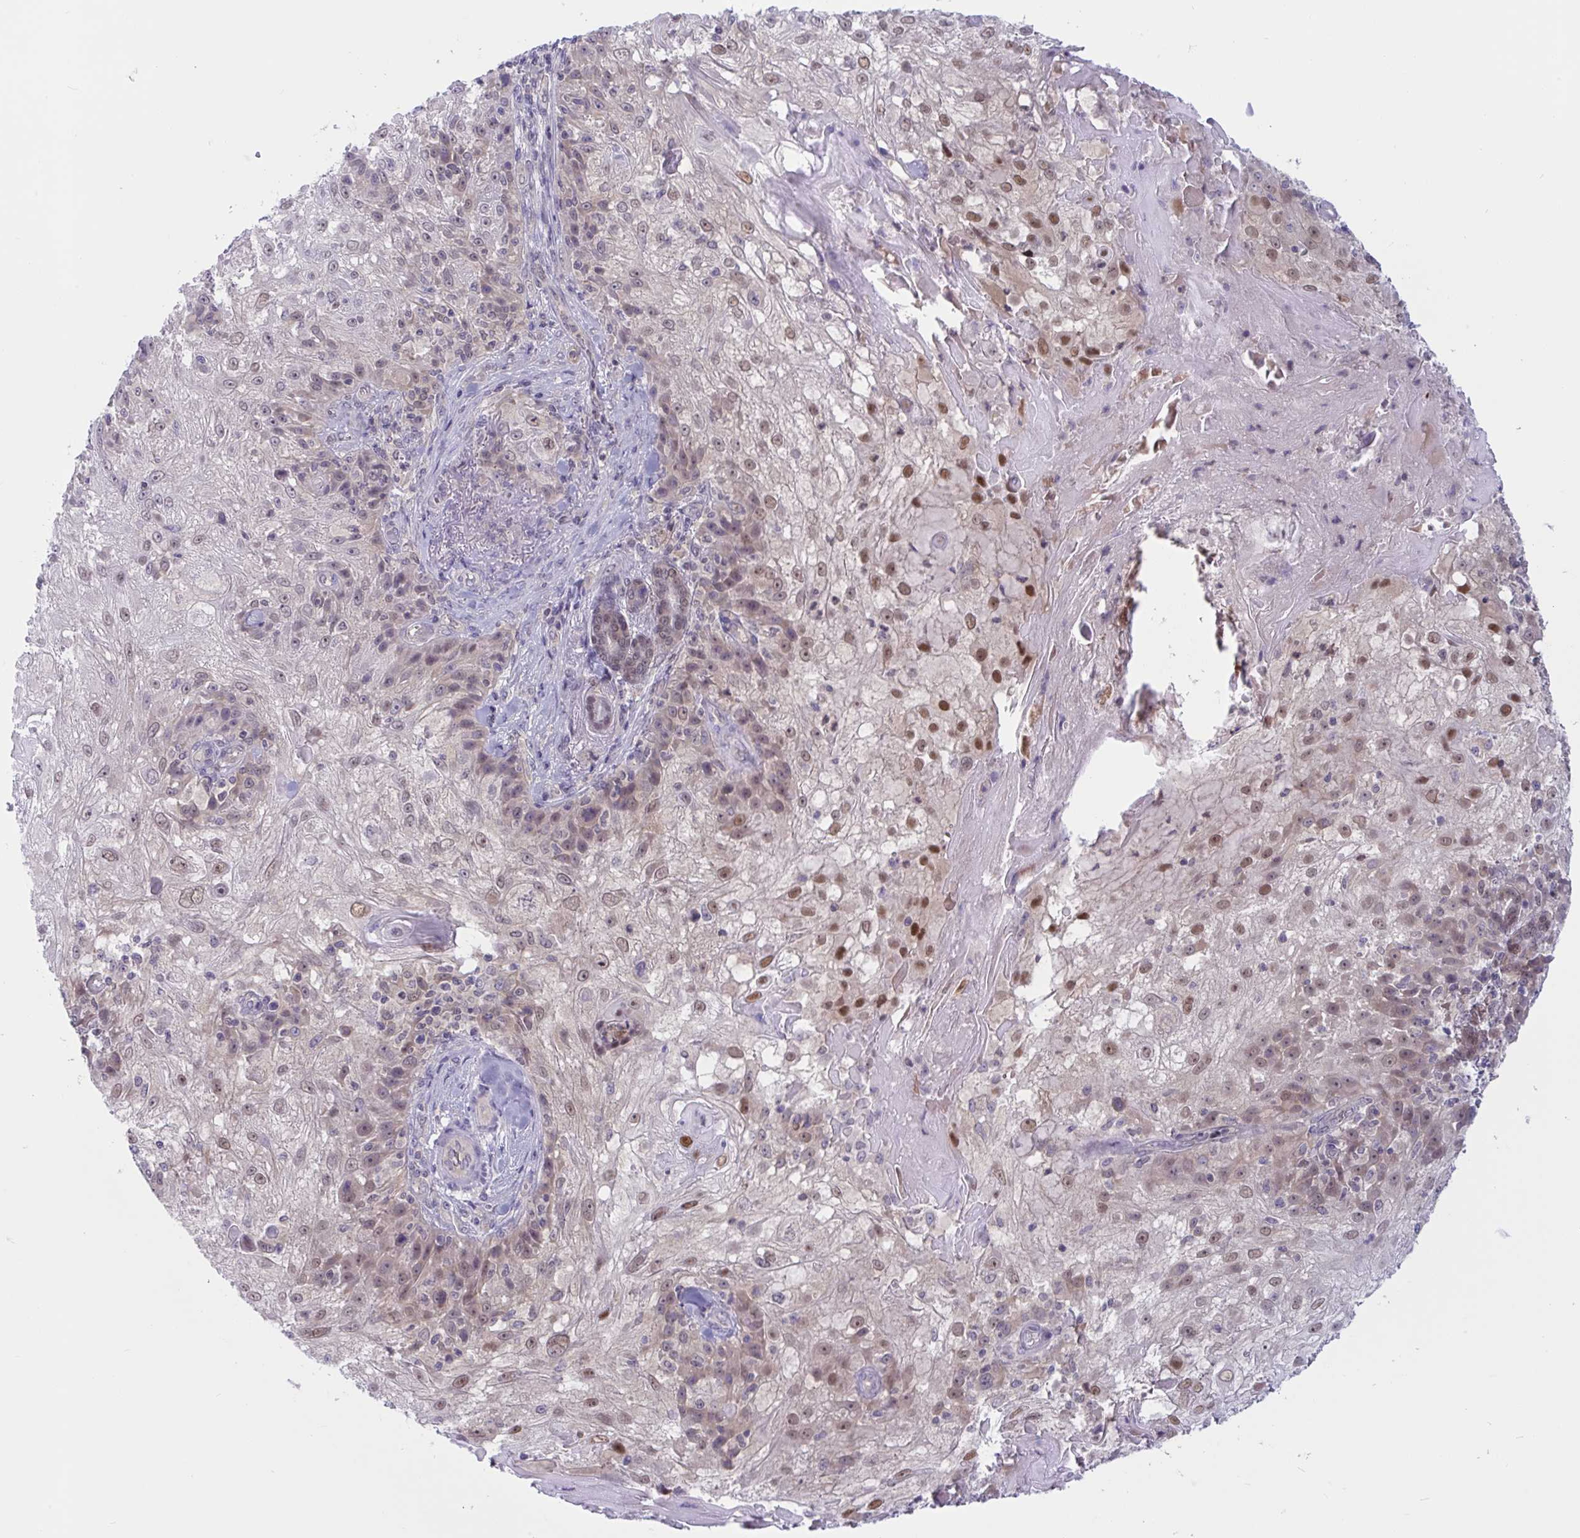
{"staining": {"intensity": "moderate", "quantity": "<25%", "location": "nuclear"}, "tissue": "skin cancer", "cell_type": "Tumor cells", "image_type": "cancer", "snomed": [{"axis": "morphology", "description": "Normal tissue, NOS"}, {"axis": "morphology", "description": "Squamous cell carcinoma, NOS"}, {"axis": "topography", "description": "Skin"}], "caption": "DAB immunohistochemical staining of human skin squamous cell carcinoma demonstrates moderate nuclear protein staining in approximately <25% of tumor cells.", "gene": "TSN", "patient": {"sex": "female", "age": 83}}